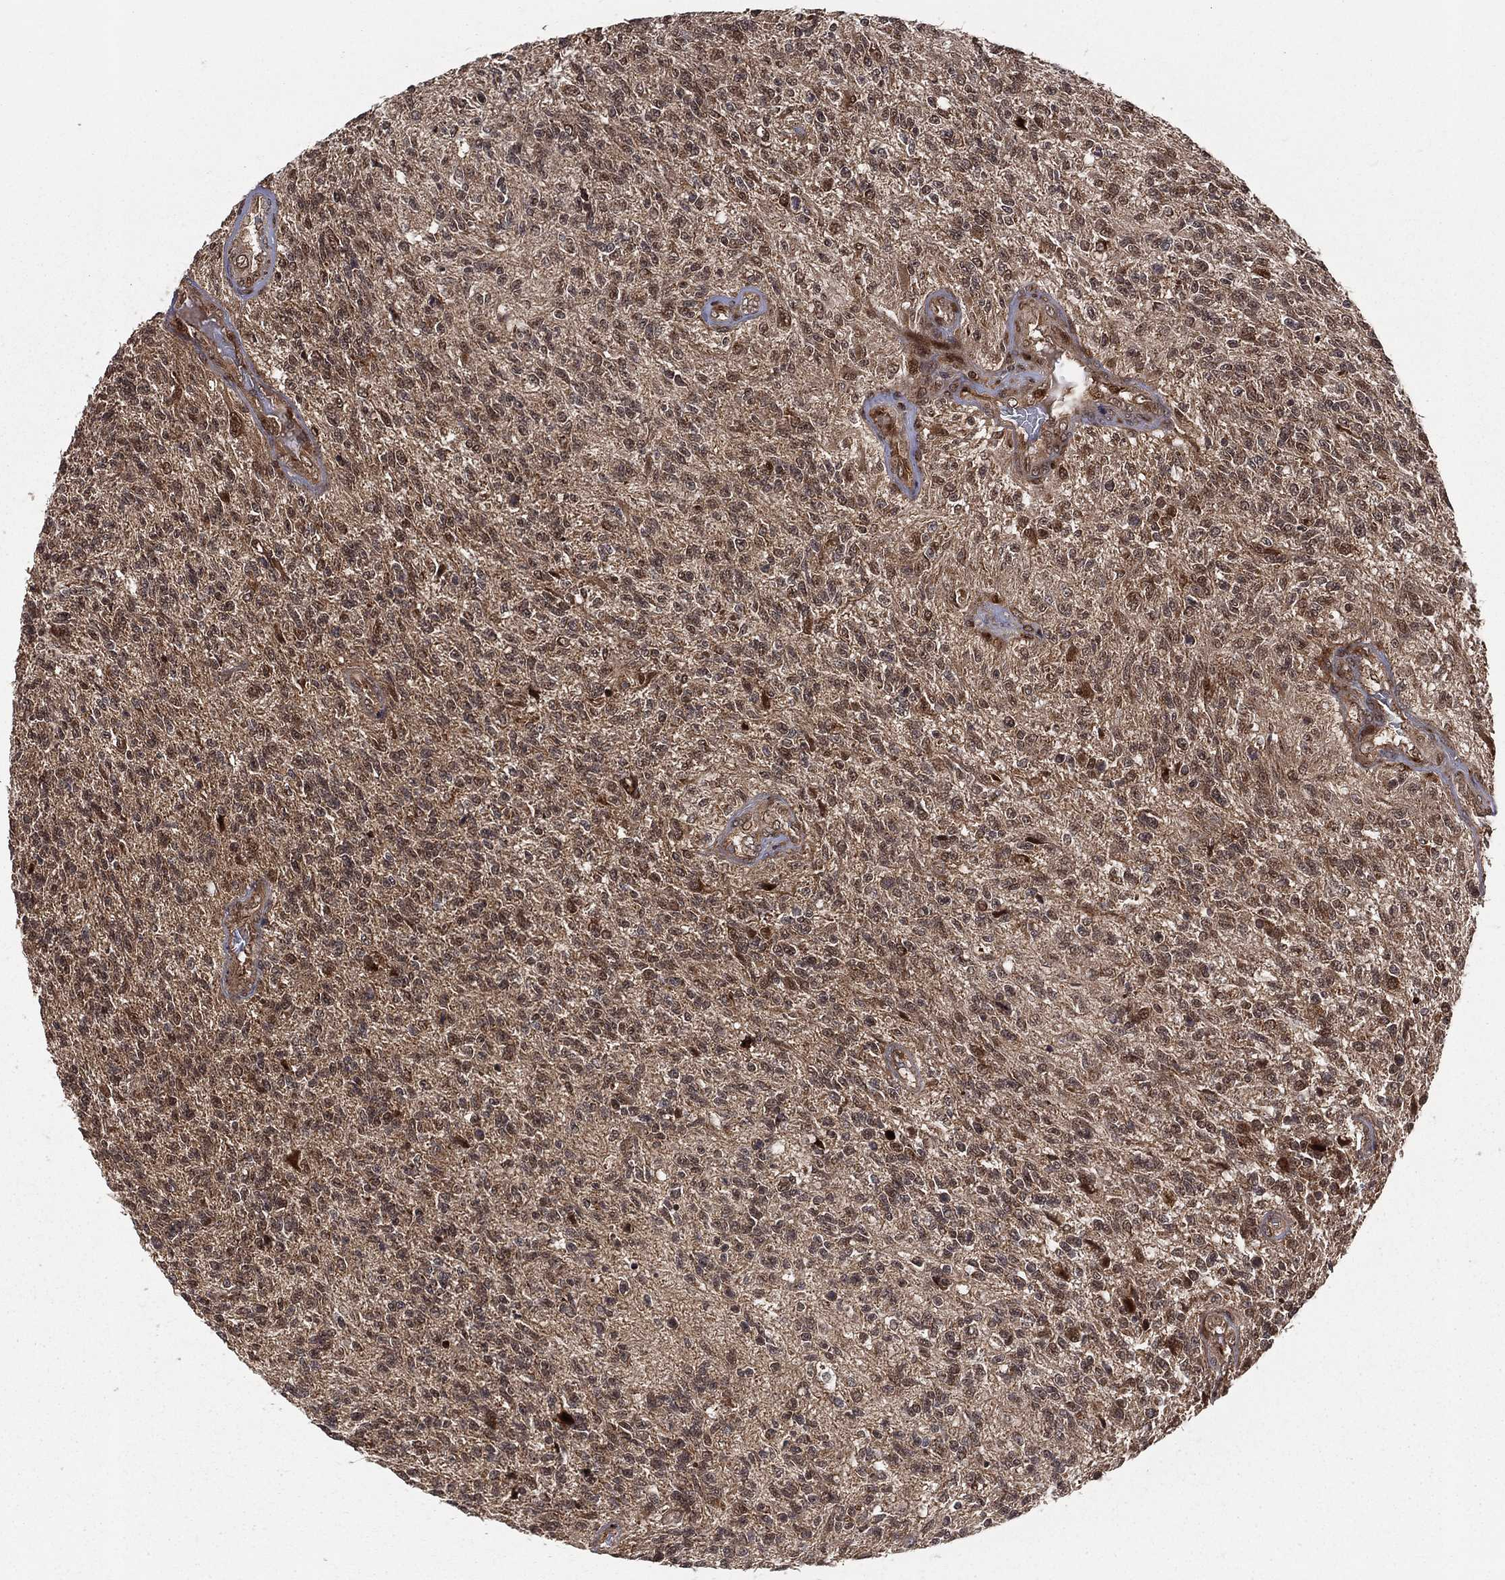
{"staining": {"intensity": "strong", "quantity": "25%-75%", "location": "cytoplasmic/membranous,nuclear"}, "tissue": "glioma", "cell_type": "Tumor cells", "image_type": "cancer", "snomed": [{"axis": "morphology", "description": "Glioma, malignant, High grade"}, {"axis": "topography", "description": "Brain"}], "caption": "Immunohistochemistry image of neoplastic tissue: glioma stained using immunohistochemistry (IHC) demonstrates high levels of strong protein expression localized specifically in the cytoplasmic/membranous and nuclear of tumor cells, appearing as a cytoplasmic/membranous and nuclear brown color.", "gene": "MDM2", "patient": {"sex": "male", "age": 56}}